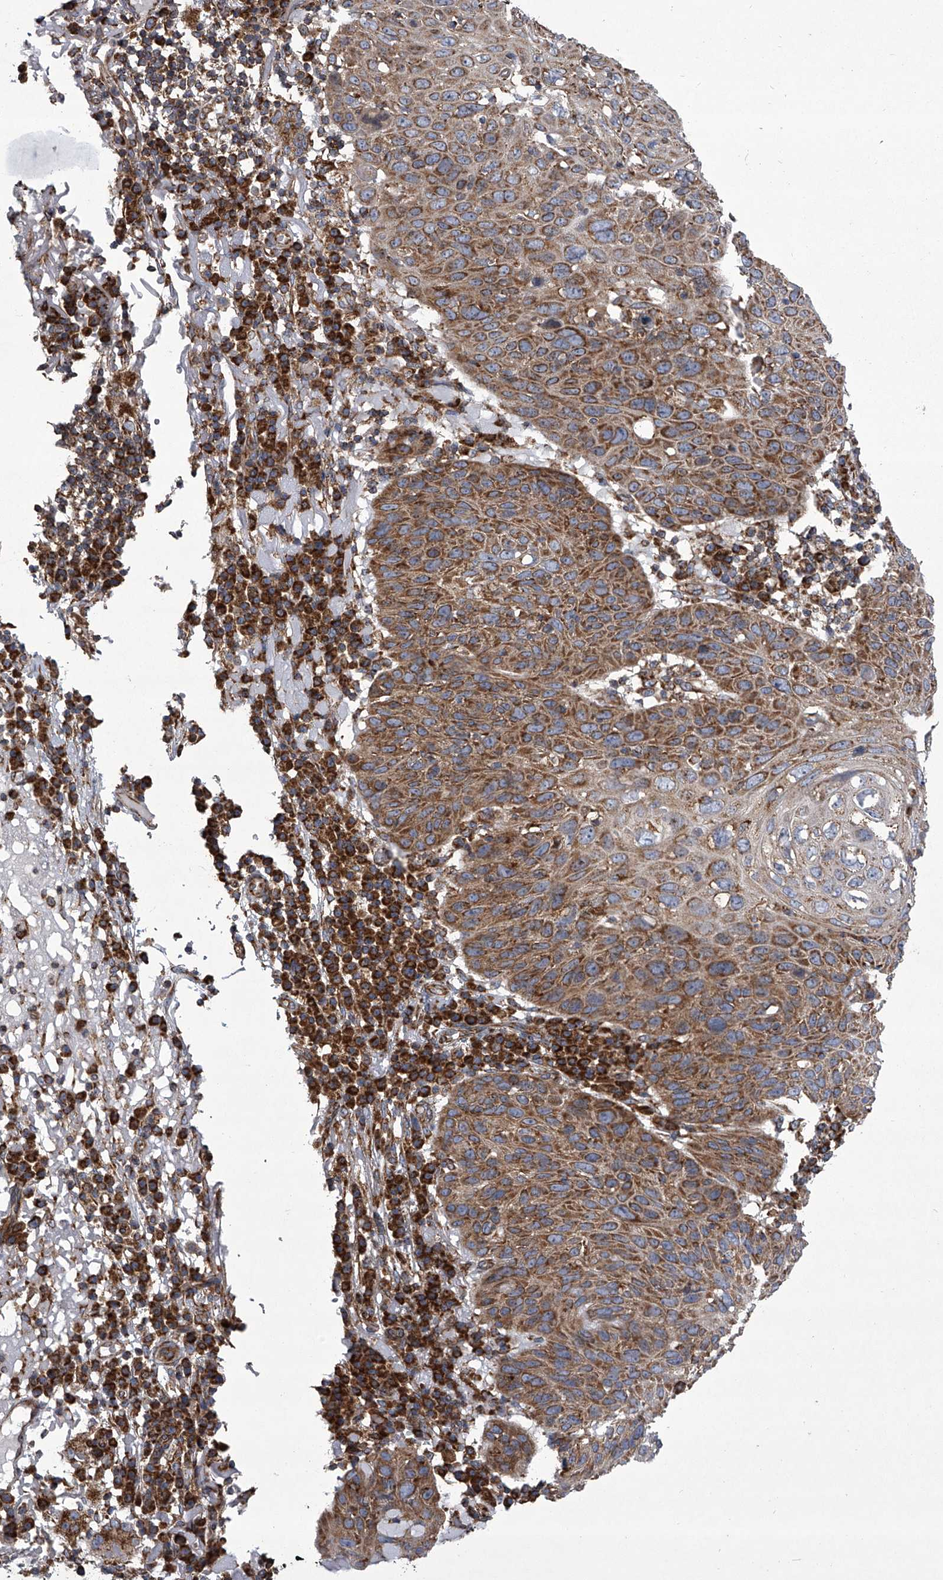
{"staining": {"intensity": "moderate", "quantity": ">75%", "location": "cytoplasmic/membranous"}, "tissue": "skin cancer", "cell_type": "Tumor cells", "image_type": "cancer", "snomed": [{"axis": "morphology", "description": "Squamous cell carcinoma, NOS"}, {"axis": "topography", "description": "Skin"}], "caption": "Skin cancer (squamous cell carcinoma) stained with a brown dye exhibits moderate cytoplasmic/membranous positive positivity in about >75% of tumor cells.", "gene": "ZC3H15", "patient": {"sex": "female", "age": 90}}